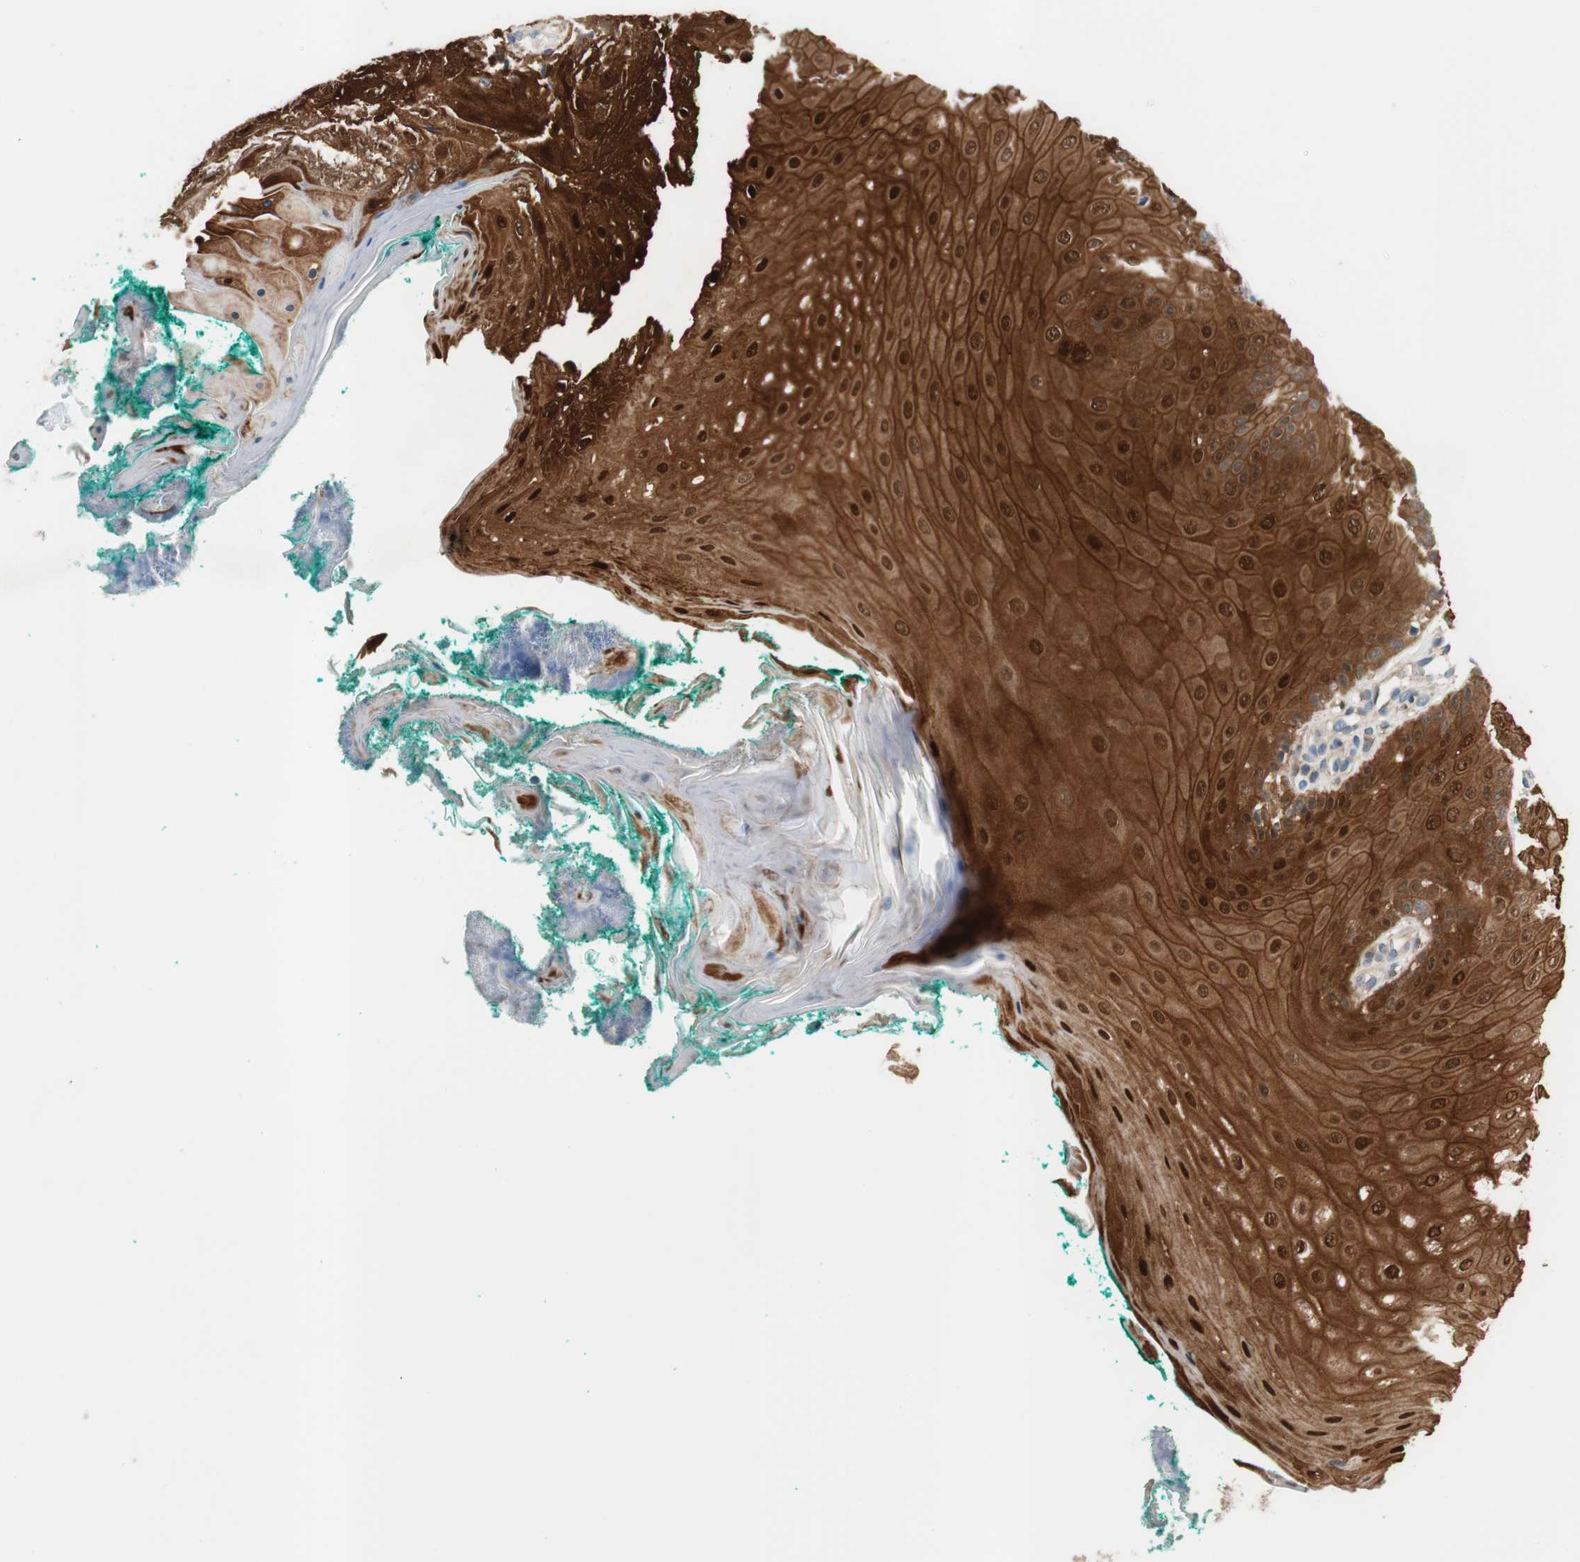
{"staining": {"intensity": "moderate", "quantity": ">75%", "location": "cytoplasmic/membranous"}, "tissue": "oral mucosa", "cell_type": "Squamous epithelial cells", "image_type": "normal", "snomed": [{"axis": "morphology", "description": "Normal tissue, NOS"}, {"axis": "topography", "description": "Skeletal muscle"}, {"axis": "topography", "description": "Oral tissue"}], "caption": "High-power microscopy captured an IHC image of benign oral mucosa, revealing moderate cytoplasmic/membranous staining in about >75% of squamous epithelial cells. Immunohistochemistry stains the protein in brown and the nuclei are stained blue.", "gene": "CALML3", "patient": {"sex": "male", "age": 58}}